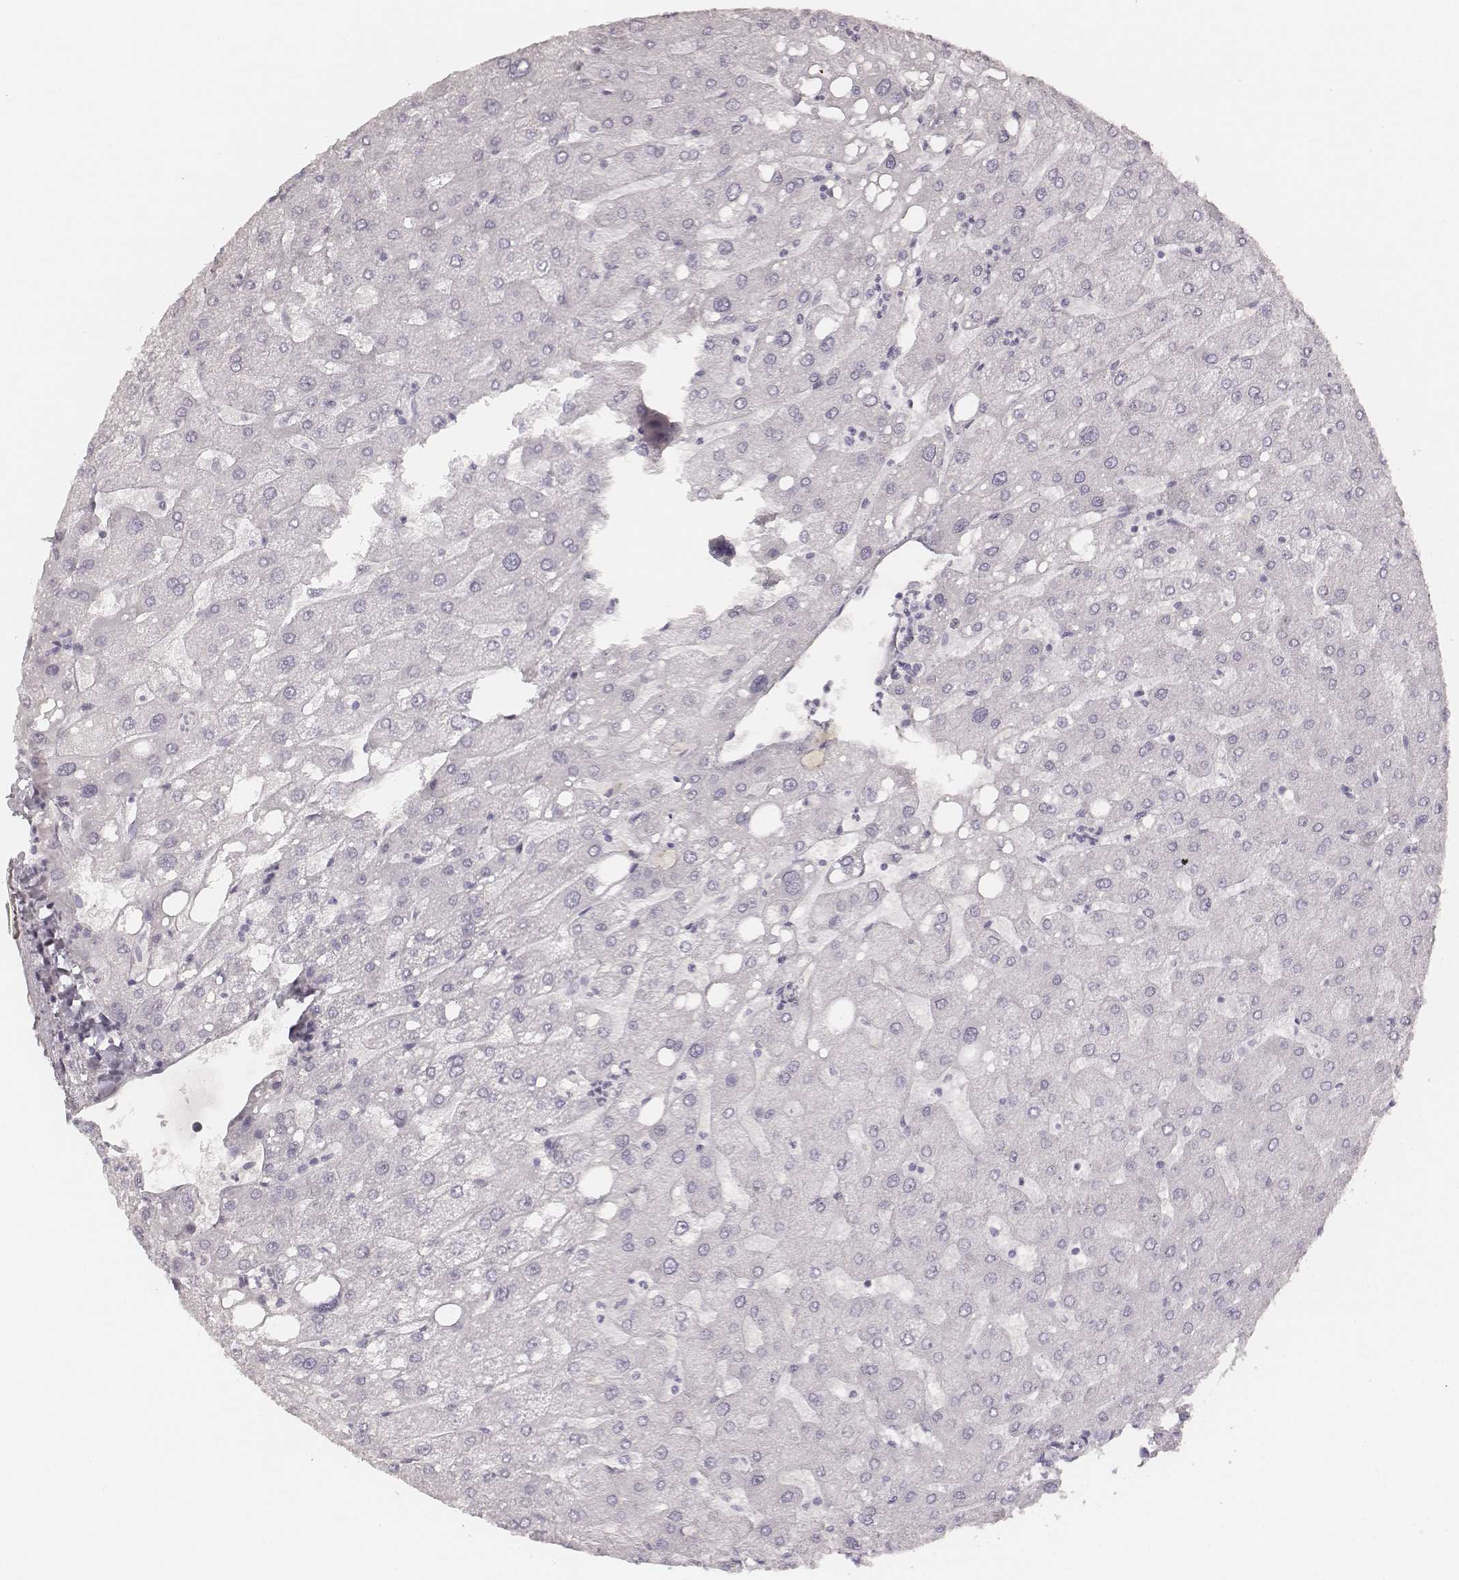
{"staining": {"intensity": "negative", "quantity": "none", "location": "none"}, "tissue": "liver", "cell_type": "Cholangiocytes", "image_type": "normal", "snomed": [{"axis": "morphology", "description": "Normal tissue, NOS"}, {"axis": "topography", "description": "Liver"}], "caption": "This is a histopathology image of immunohistochemistry staining of benign liver, which shows no staining in cholangiocytes. (DAB (3,3'-diaminobenzidine) IHC, high magnification).", "gene": "KRT72", "patient": {"sex": "male", "age": 67}}